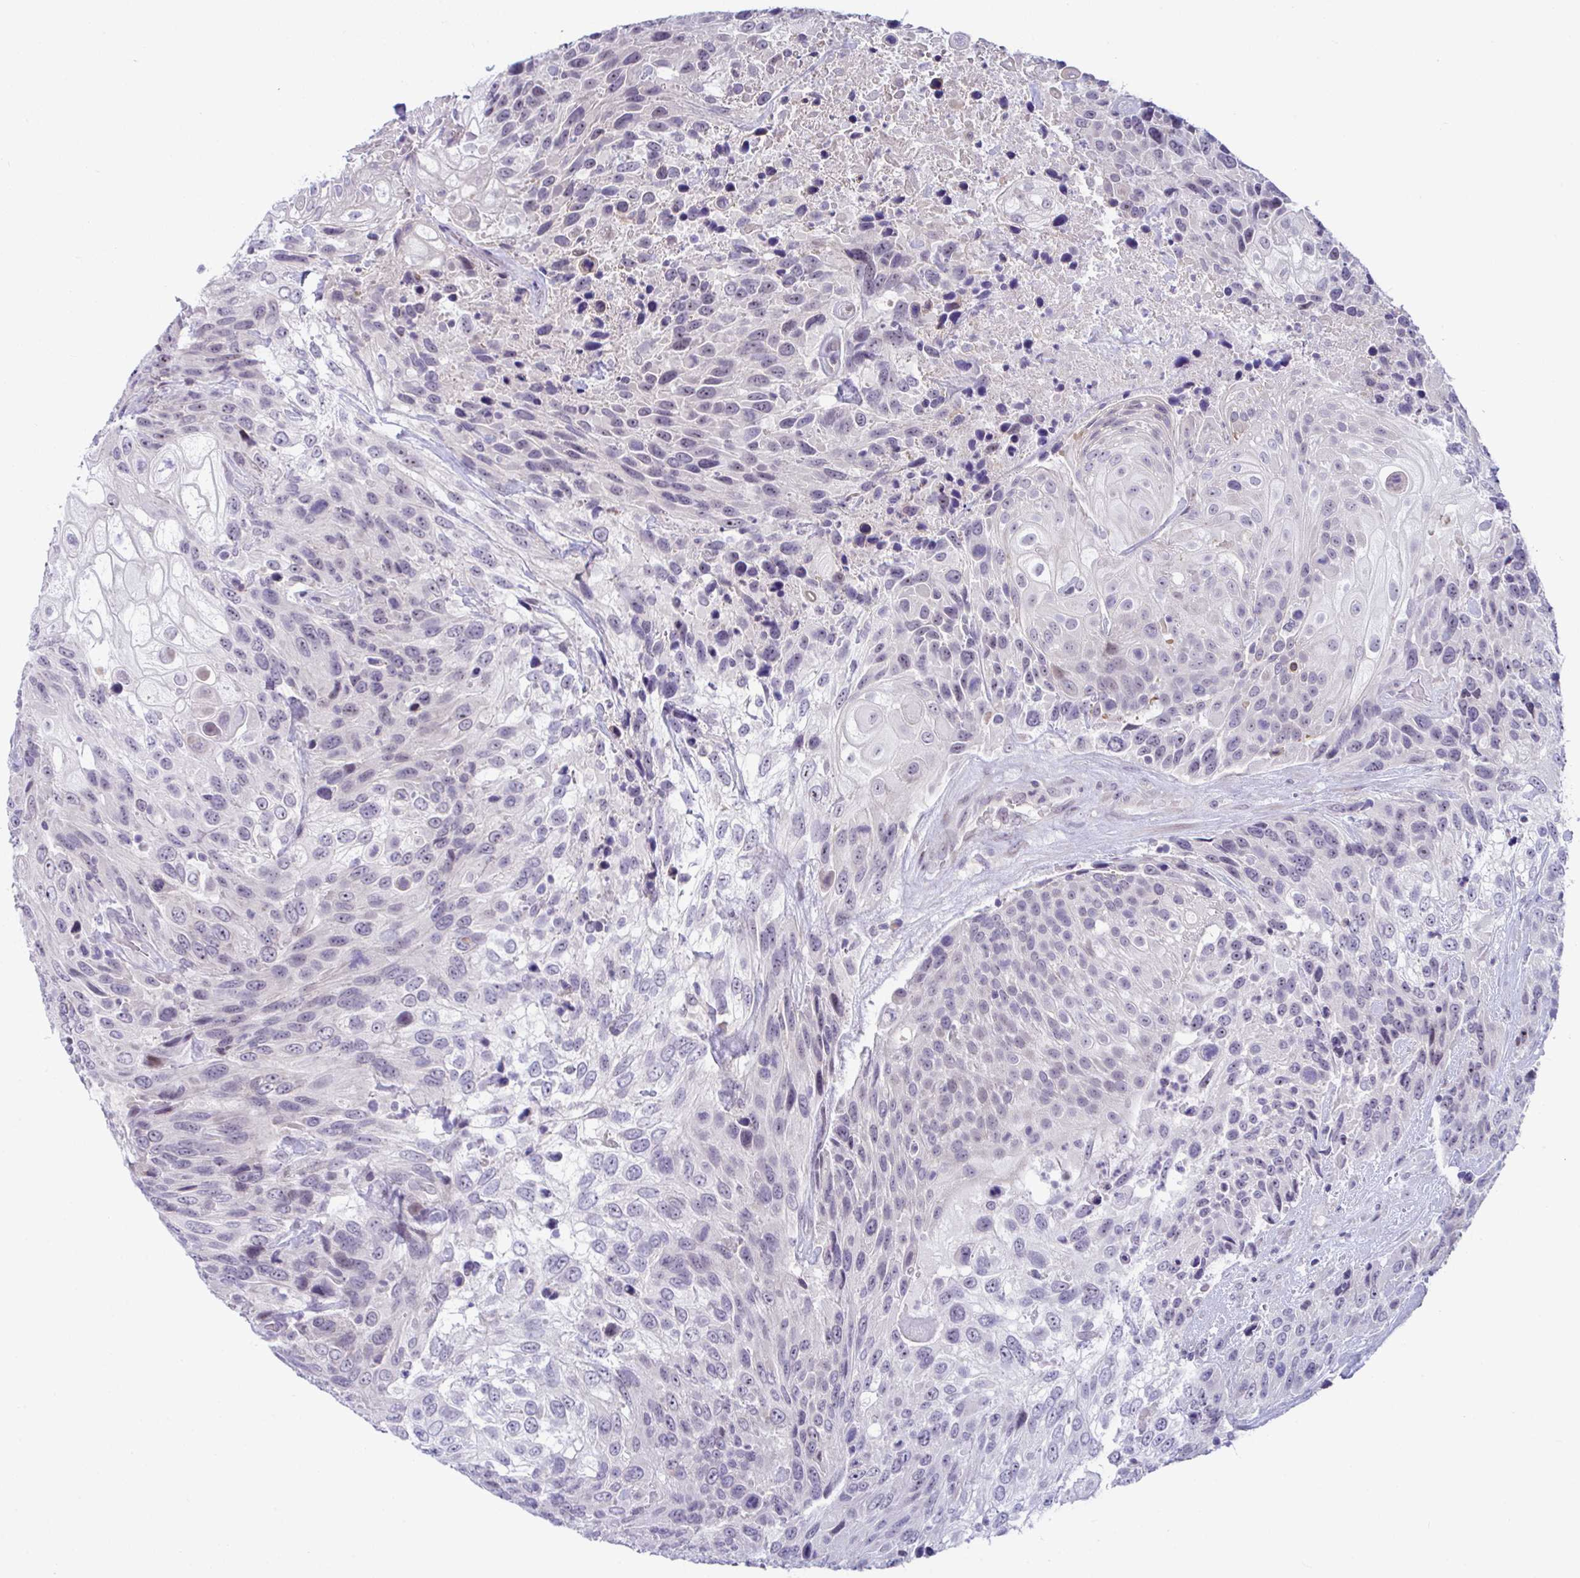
{"staining": {"intensity": "negative", "quantity": "none", "location": "none"}, "tissue": "urothelial cancer", "cell_type": "Tumor cells", "image_type": "cancer", "snomed": [{"axis": "morphology", "description": "Urothelial carcinoma, High grade"}, {"axis": "topography", "description": "Urinary bladder"}], "caption": "This is a micrograph of immunohistochemistry staining of urothelial cancer, which shows no positivity in tumor cells.", "gene": "USP35", "patient": {"sex": "female", "age": 70}}